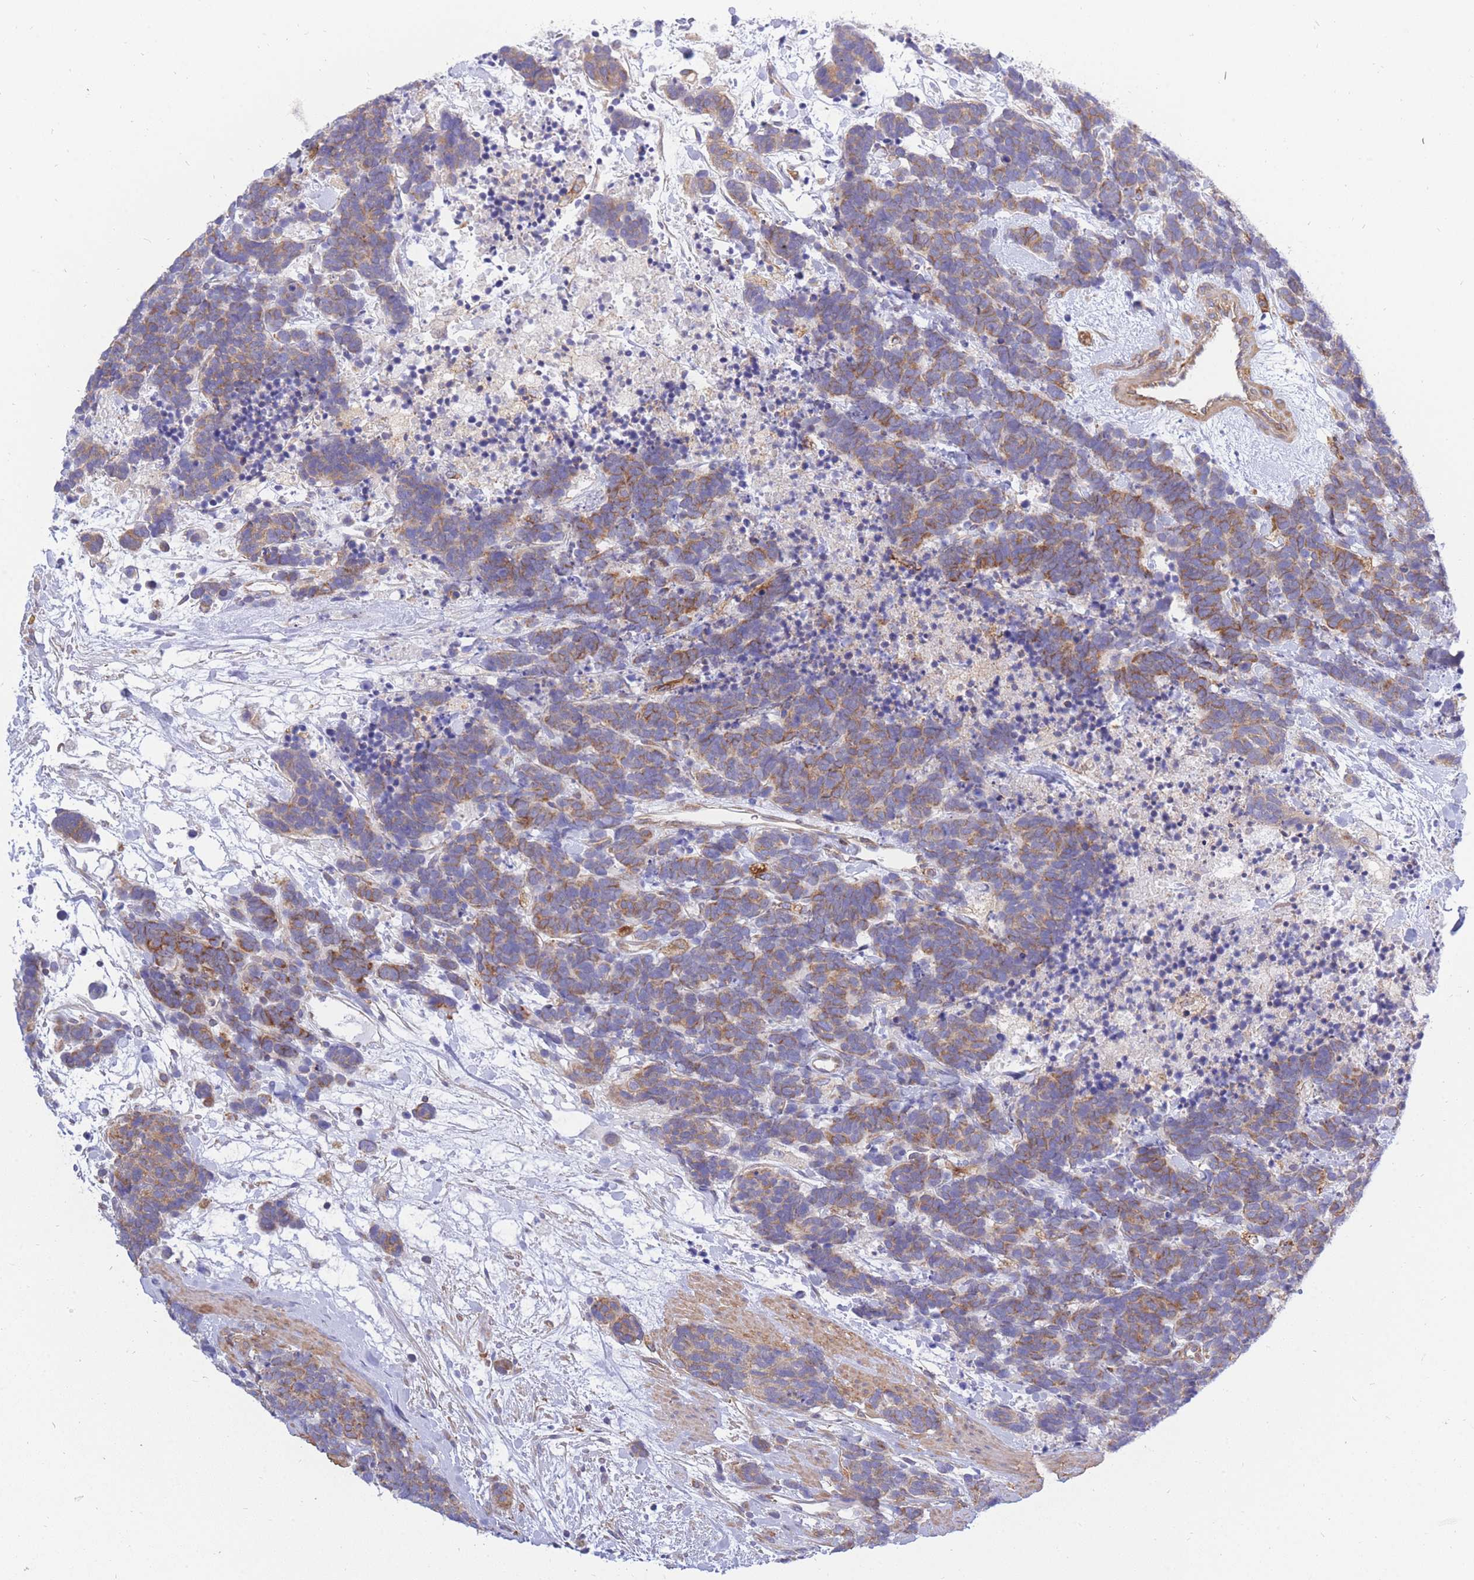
{"staining": {"intensity": "moderate", "quantity": ">75%", "location": "cytoplasmic/membranous"}, "tissue": "carcinoid", "cell_type": "Tumor cells", "image_type": "cancer", "snomed": [{"axis": "morphology", "description": "Carcinoma, NOS"}, {"axis": "morphology", "description": "Carcinoid, malignant, NOS"}, {"axis": "topography", "description": "Prostate"}], "caption": "DAB immunohistochemical staining of carcinoma reveals moderate cytoplasmic/membranous protein staining in approximately >75% of tumor cells.", "gene": "REM1", "patient": {"sex": "male", "age": 57}}